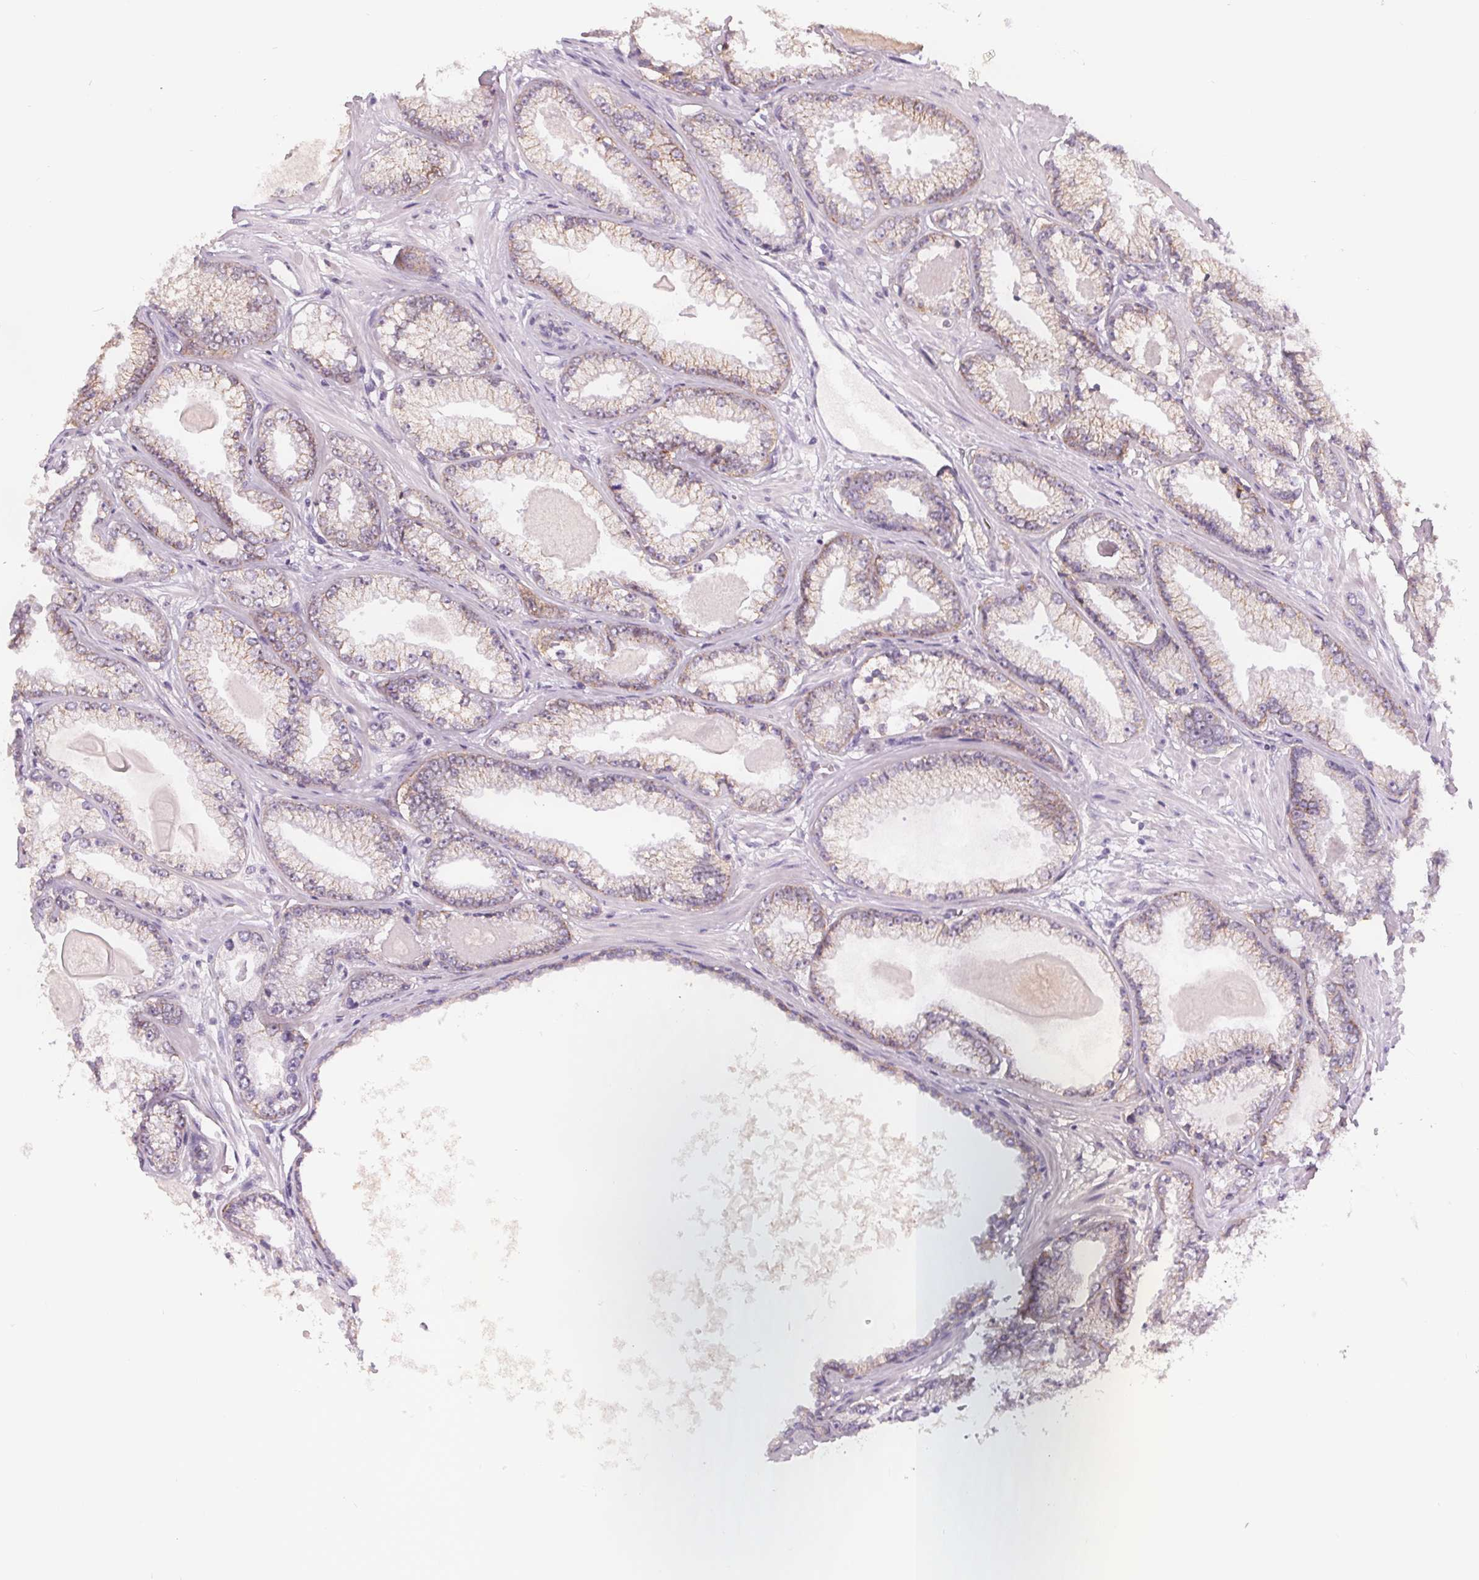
{"staining": {"intensity": "weak", "quantity": "<25%", "location": "cytoplasmic/membranous"}, "tissue": "prostate cancer", "cell_type": "Tumor cells", "image_type": "cancer", "snomed": [{"axis": "morphology", "description": "Adenocarcinoma, Low grade"}, {"axis": "topography", "description": "Prostate"}], "caption": "Immunohistochemistry (IHC) image of neoplastic tissue: prostate cancer stained with DAB demonstrates no significant protein positivity in tumor cells. Nuclei are stained in blue.", "gene": "ATP1A1", "patient": {"sex": "male", "age": 64}}